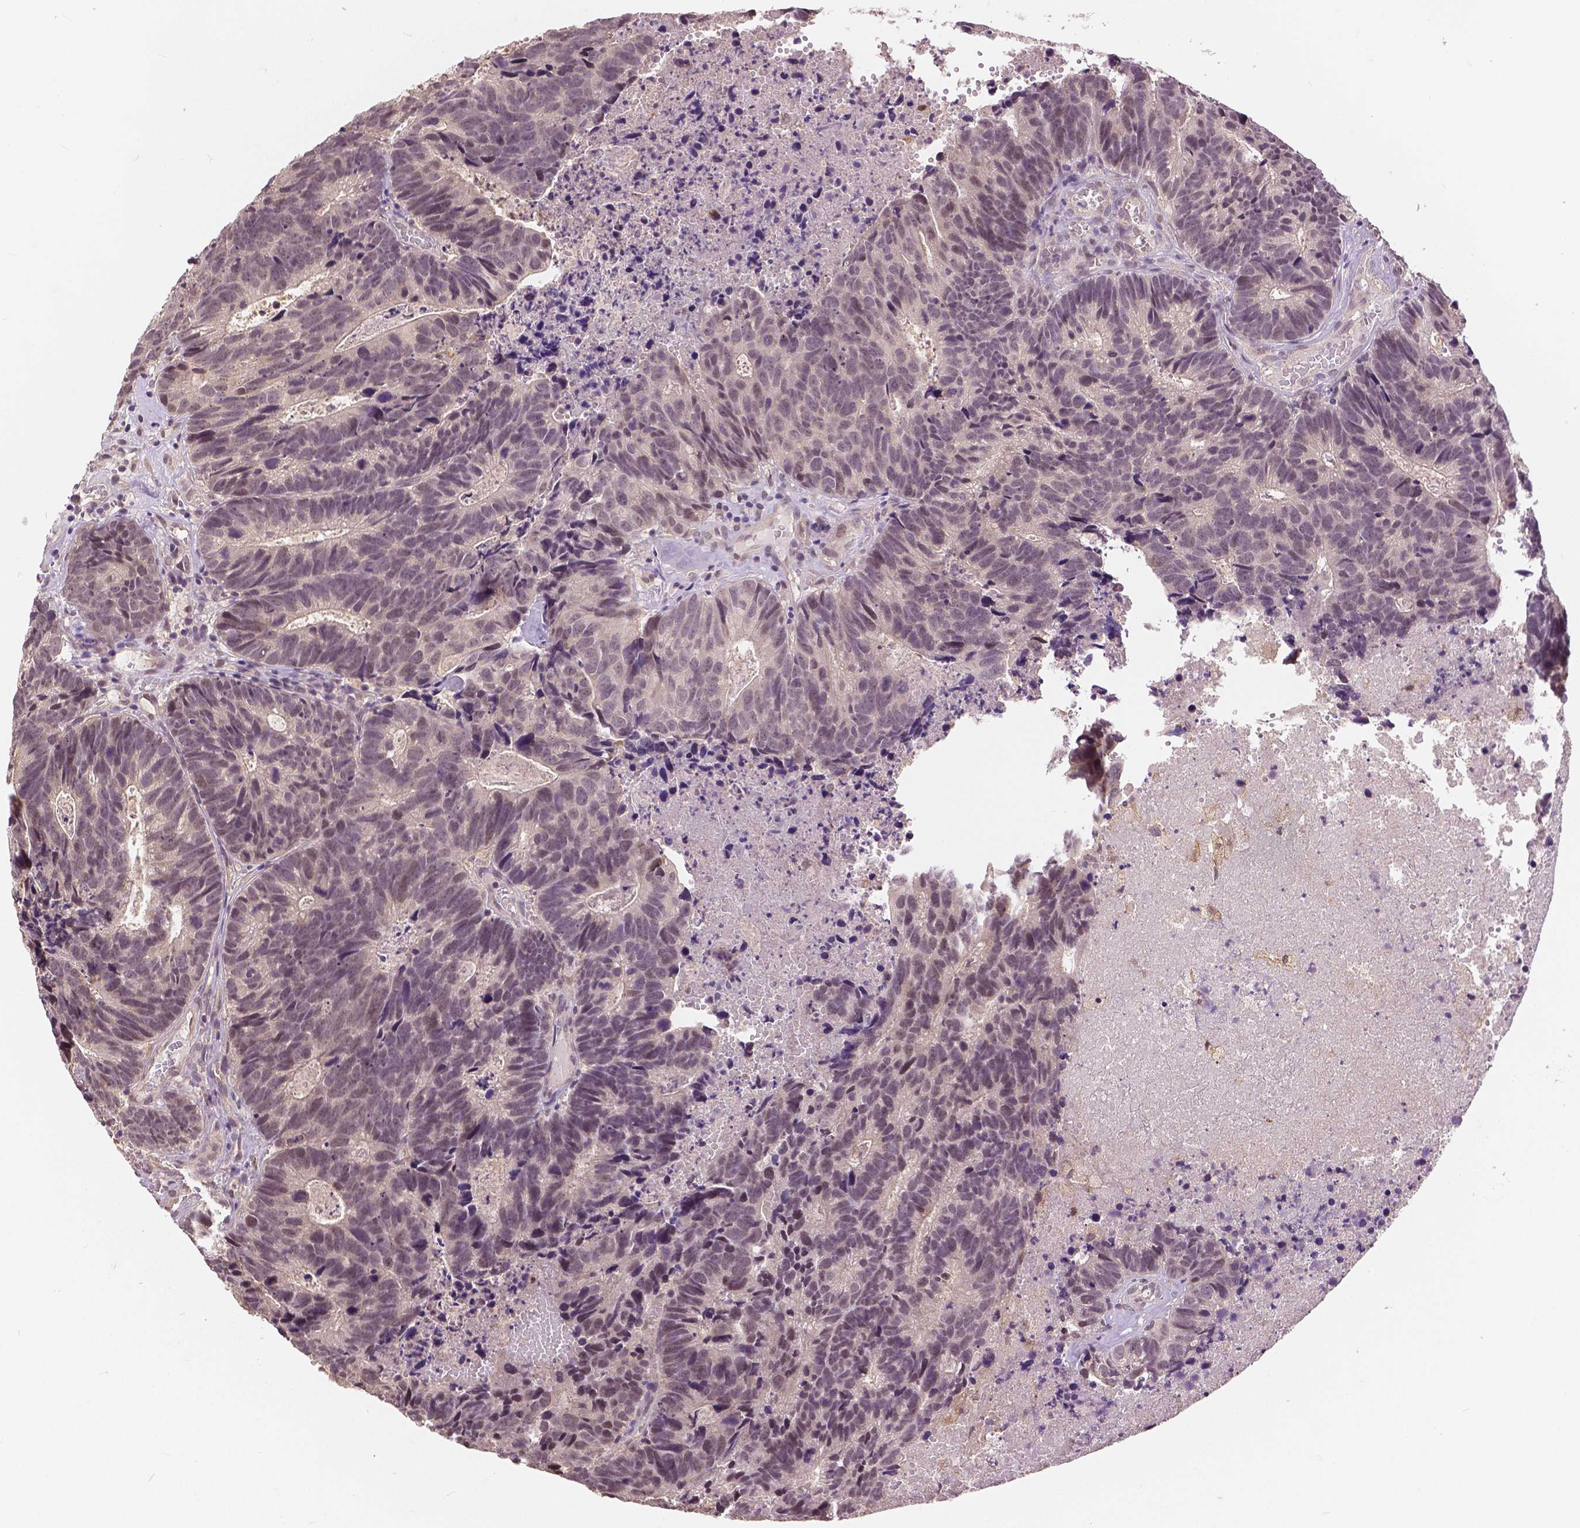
{"staining": {"intensity": "weak", "quantity": "<25%", "location": "nuclear"}, "tissue": "head and neck cancer", "cell_type": "Tumor cells", "image_type": "cancer", "snomed": [{"axis": "morphology", "description": "Adenocarcinoma, NOS"}, {"axis": "topography", "description": "Head-Neck"}], "caption": "Image shows no significant protein expression in tumor cells of head and neck cancer (adenocarcinoma).", "gene": "MAP1LC3B", "patient": {"sex": "male", "age": 62}}